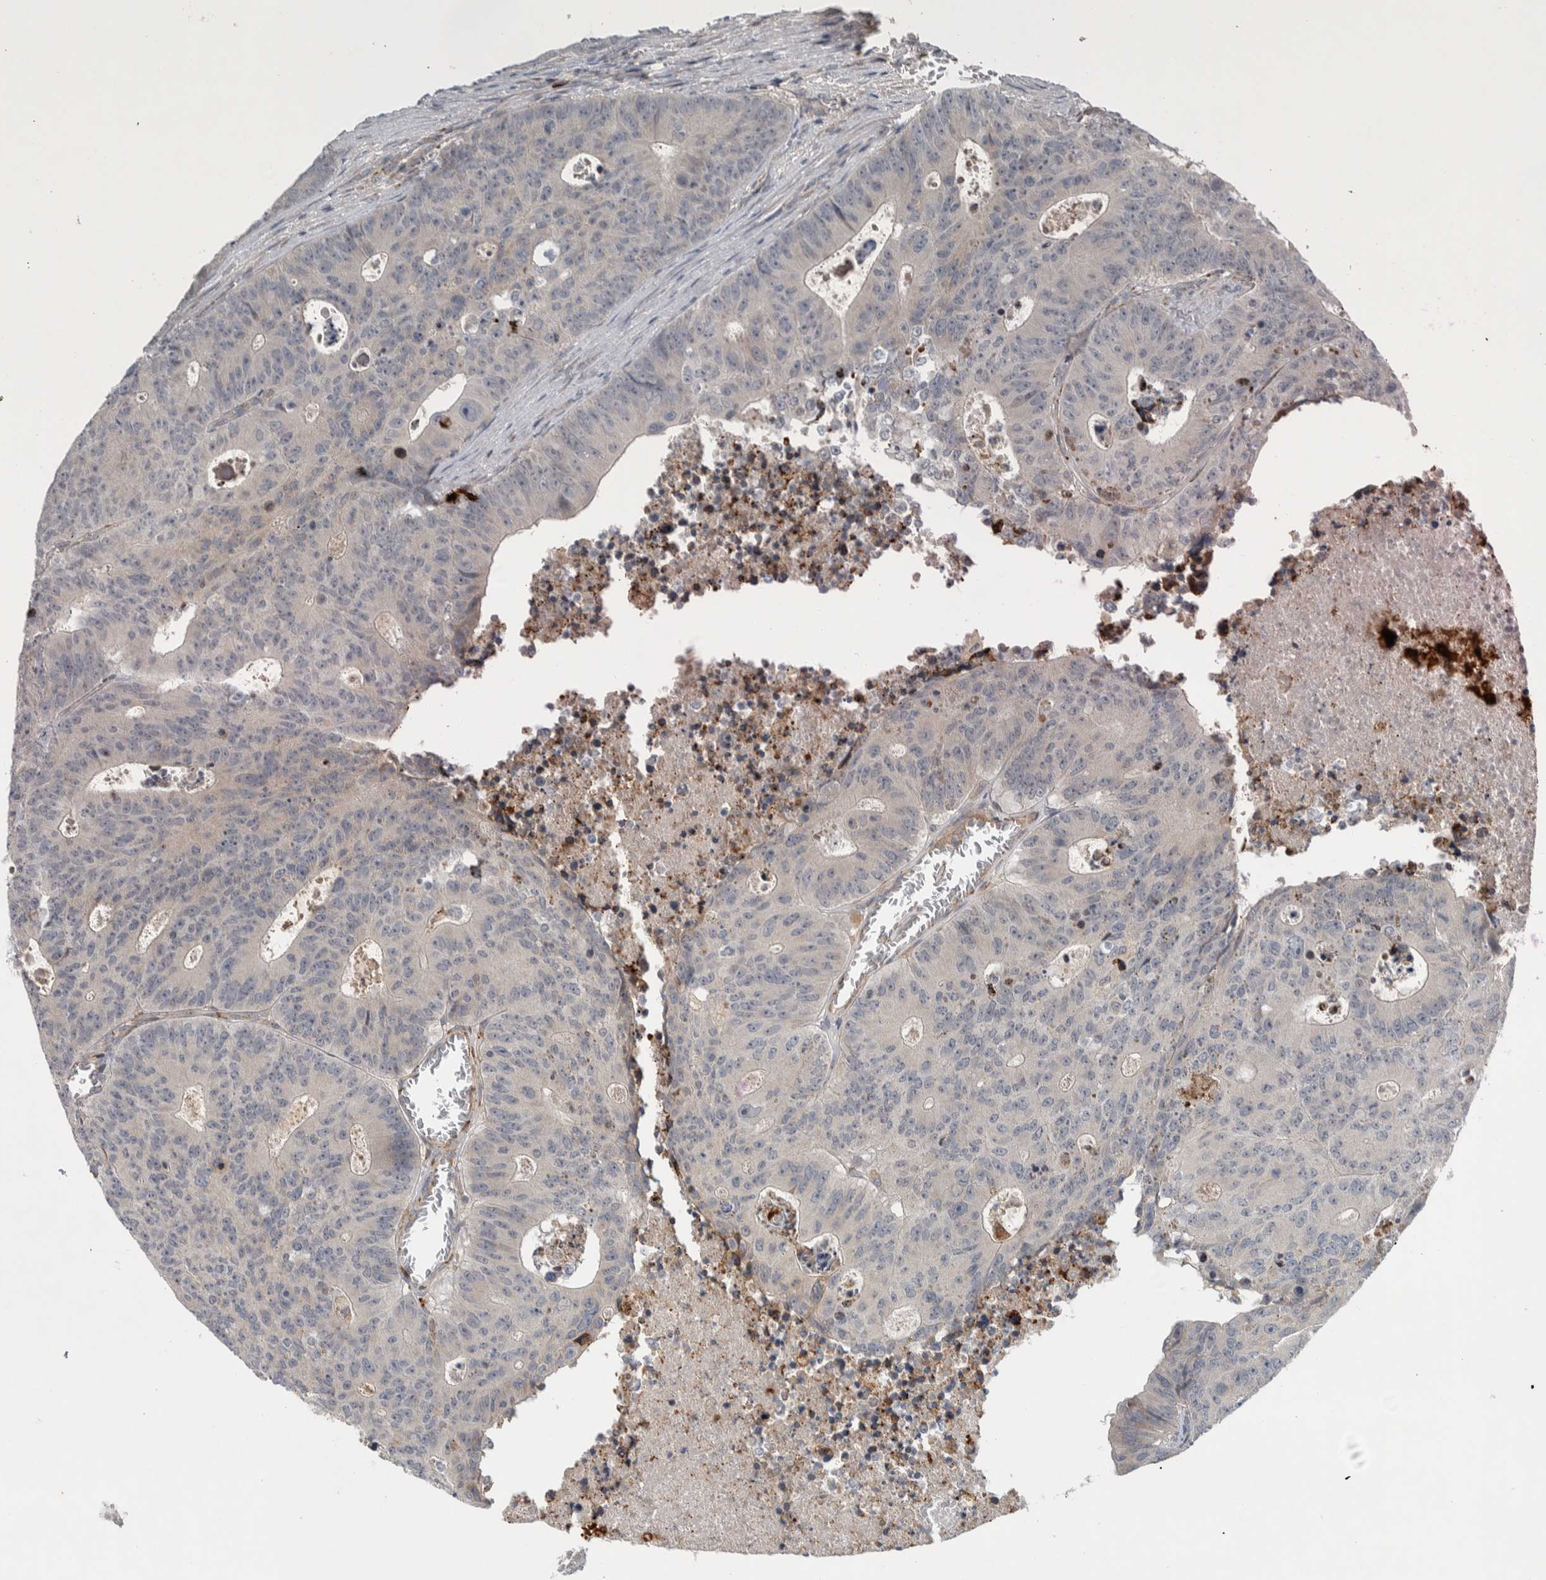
{"staining": {"intensity": "negative", "quantity": "none", "location": "none"}, "tissue": "colorectal cancer", "cell_type": "Tumor cells", "image_type": "cancer", "snomed": [{"axis": "morphology", "description": "Adenocarcinoma, NOS"}, {"axis": "topography", "description": "Colon"}], "caption": "This histopathology image is of colorectal cancer stained with IHC to label a protein in brown with the nuclei are counter-stained blue. There is no positivity in tumor cells.", "gene": "ADPRM", "patient": {"sex": "male", "age": 87}}